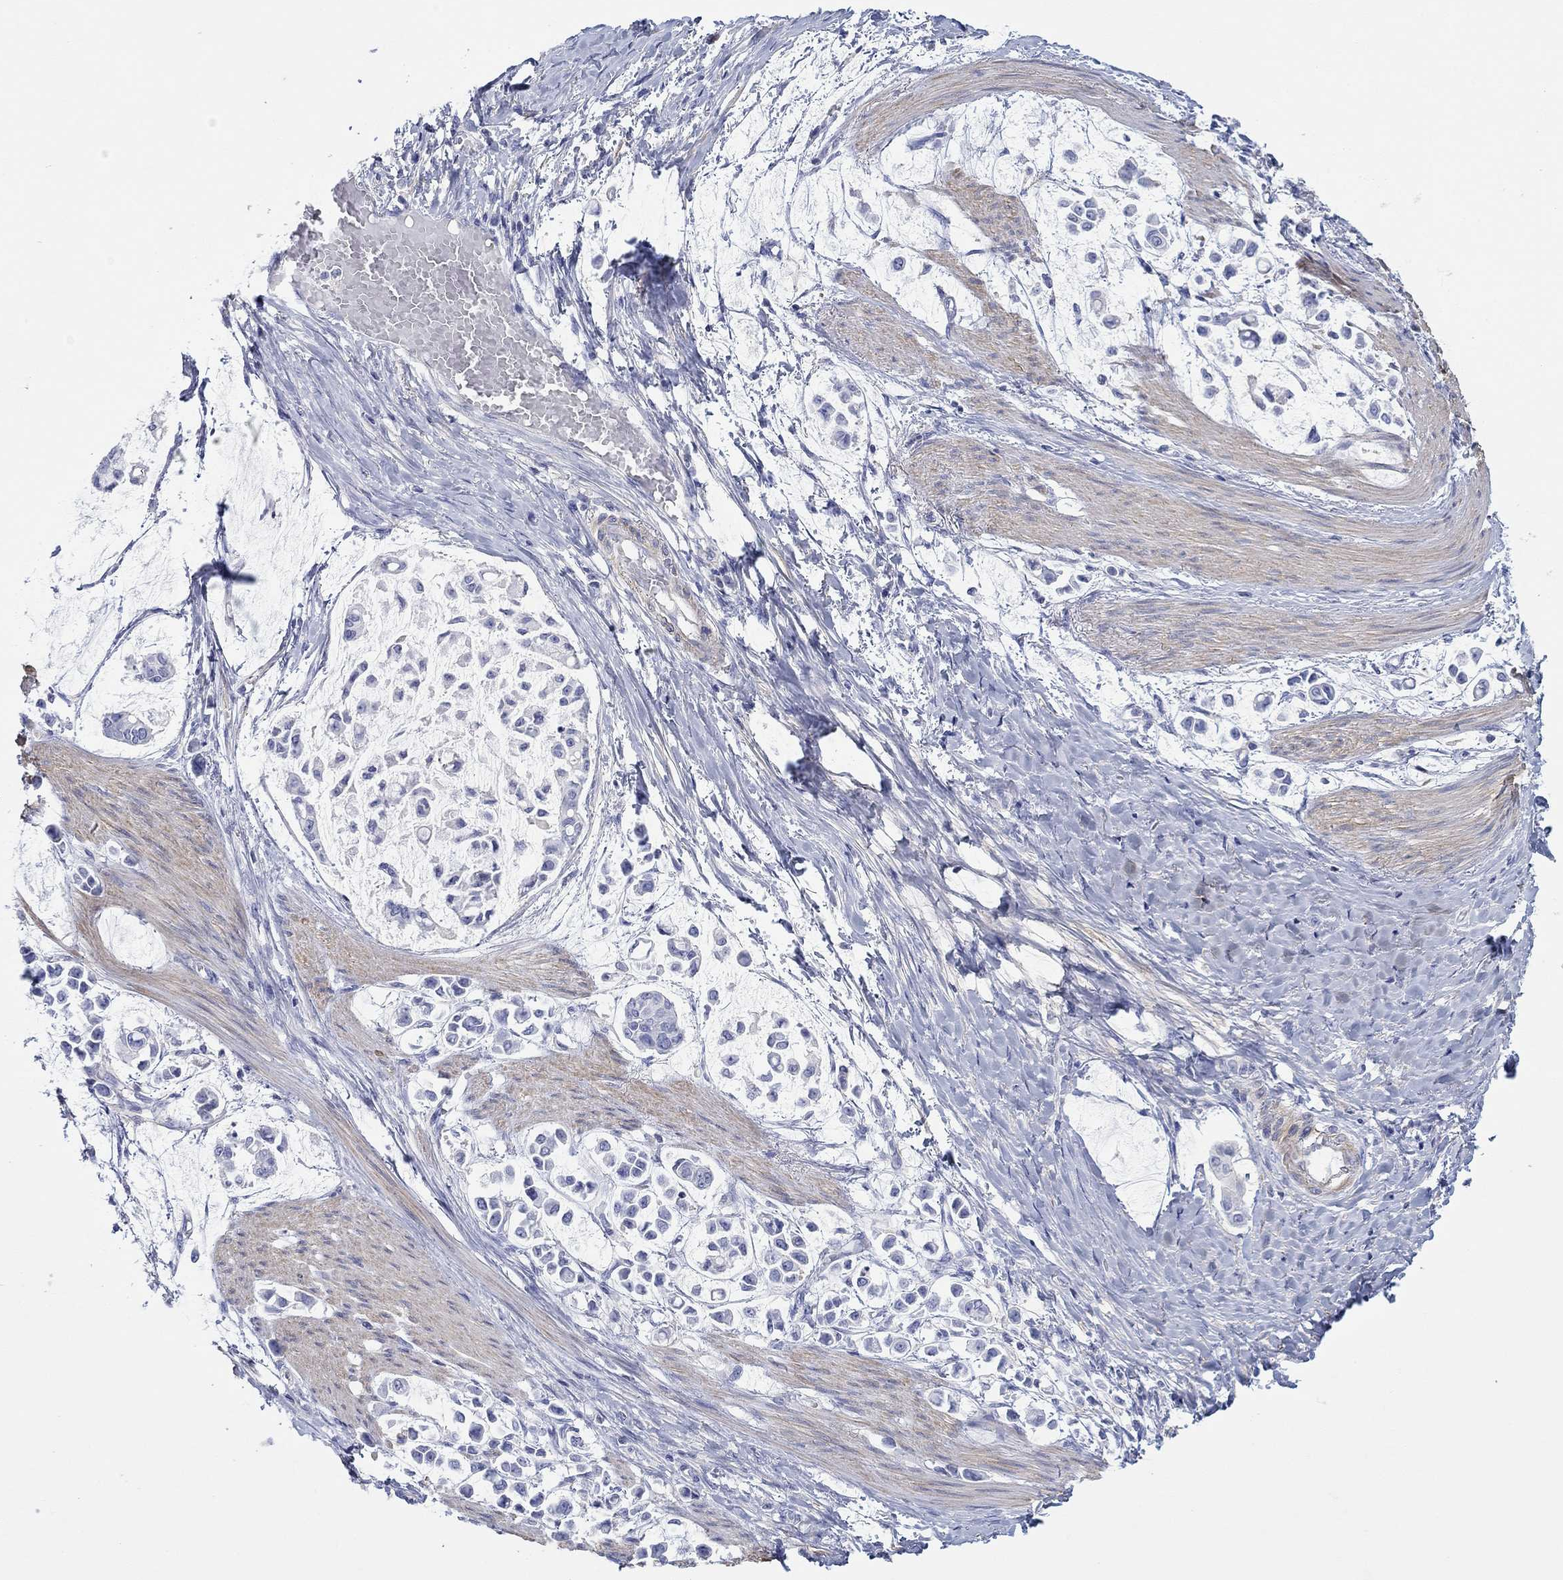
{"staining": {"intensity": "negative", "quantity": "none", "location": "none"}, "tissue": "stomach cancer", "cell_type": "Tumor cells", "image_type": "cancer", "snomed": [{"axis": "morphology", "description": "Adenocarcinoma, NOS"}, {"axis": "topography", "description": "Stomach"}], "caption": "IHC image of neoplastic tissue: adenocarcinoma (stomach) stained with DAB (3,3'-diaminobenzidine) reveals no significant protein positivity in tumor cells.", "gene": "PPIL6", "patient": {"sex": "male", "age": 82}}